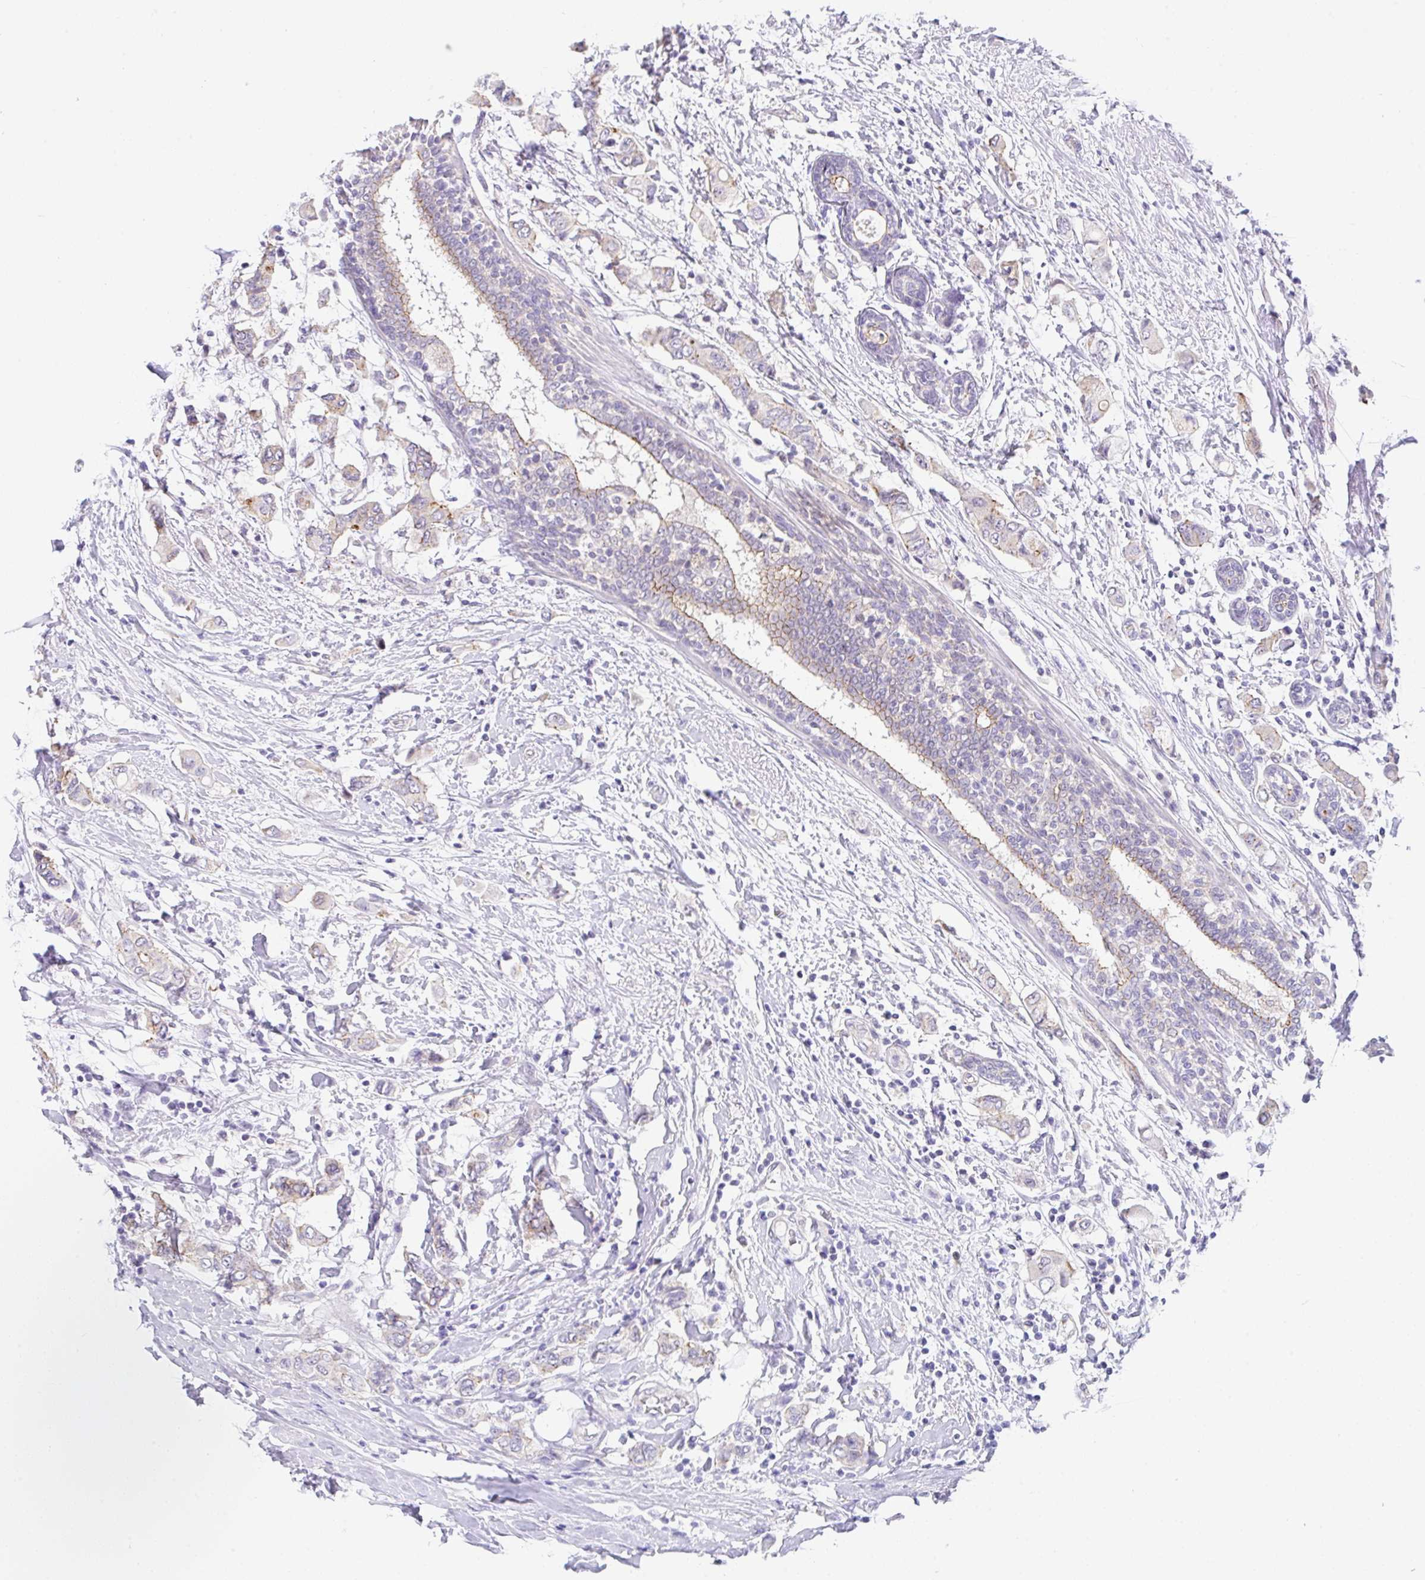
{"staining": {"intensity": "negative", "quantity": "none", "location": "none"}, "tissue": "breast cancer", "cell_type": "Tumor cells", "image_type": "cancer", "snomed": [{"axis": "morphology", "description": "Lobular carcinoma"}, {"axis": "topography", "description": "Breast"}], "caption": "High power microscopy image of an immunohistochemistry histopathology image of lobular carcinoma (breast), revealing no significant expression in tumor cells.", "gene": "CGNL1", "patient": {"sex": "female", "age": 51}}